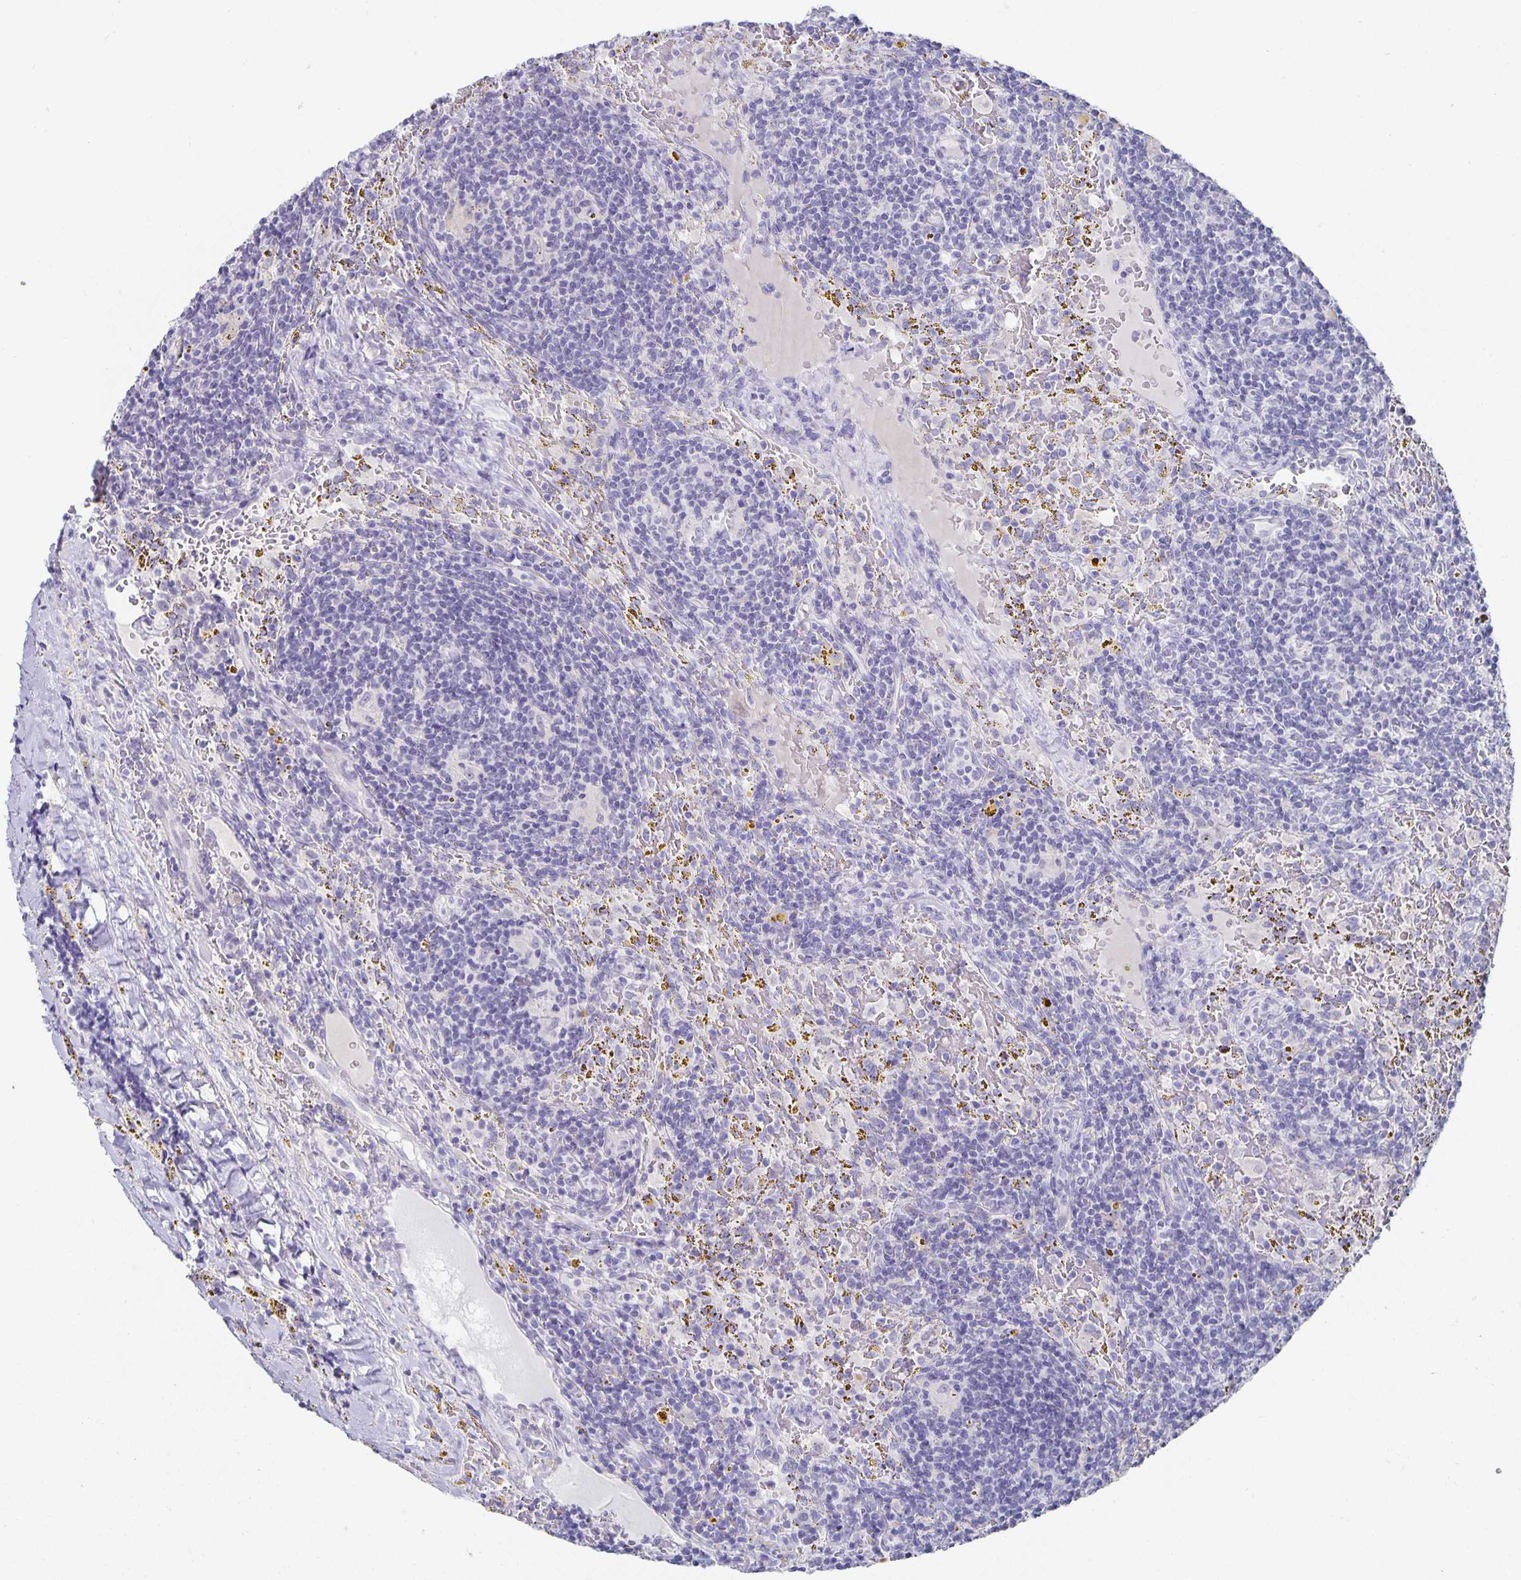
{"staining": {"intensity": "negative", "quantity": "none", "location": "none"}, "tissue": "lymphoma", "cell_type": "Tumor cells", "image_type": "cancer", "snomed": [{"axis": "morphology", "description": "Malignant lymphoma, non-Hodgkin's type, Low grade"}, {"axis": "topography", "description": "Spleen"}], "caption": "Low-grade malignant lymphoma, non-Hodgkin's type stained for a protein using IHC exhibits no staining tumor cells.", "gene": "CHGA", "patient": {"sex": "female", "age": 70}}